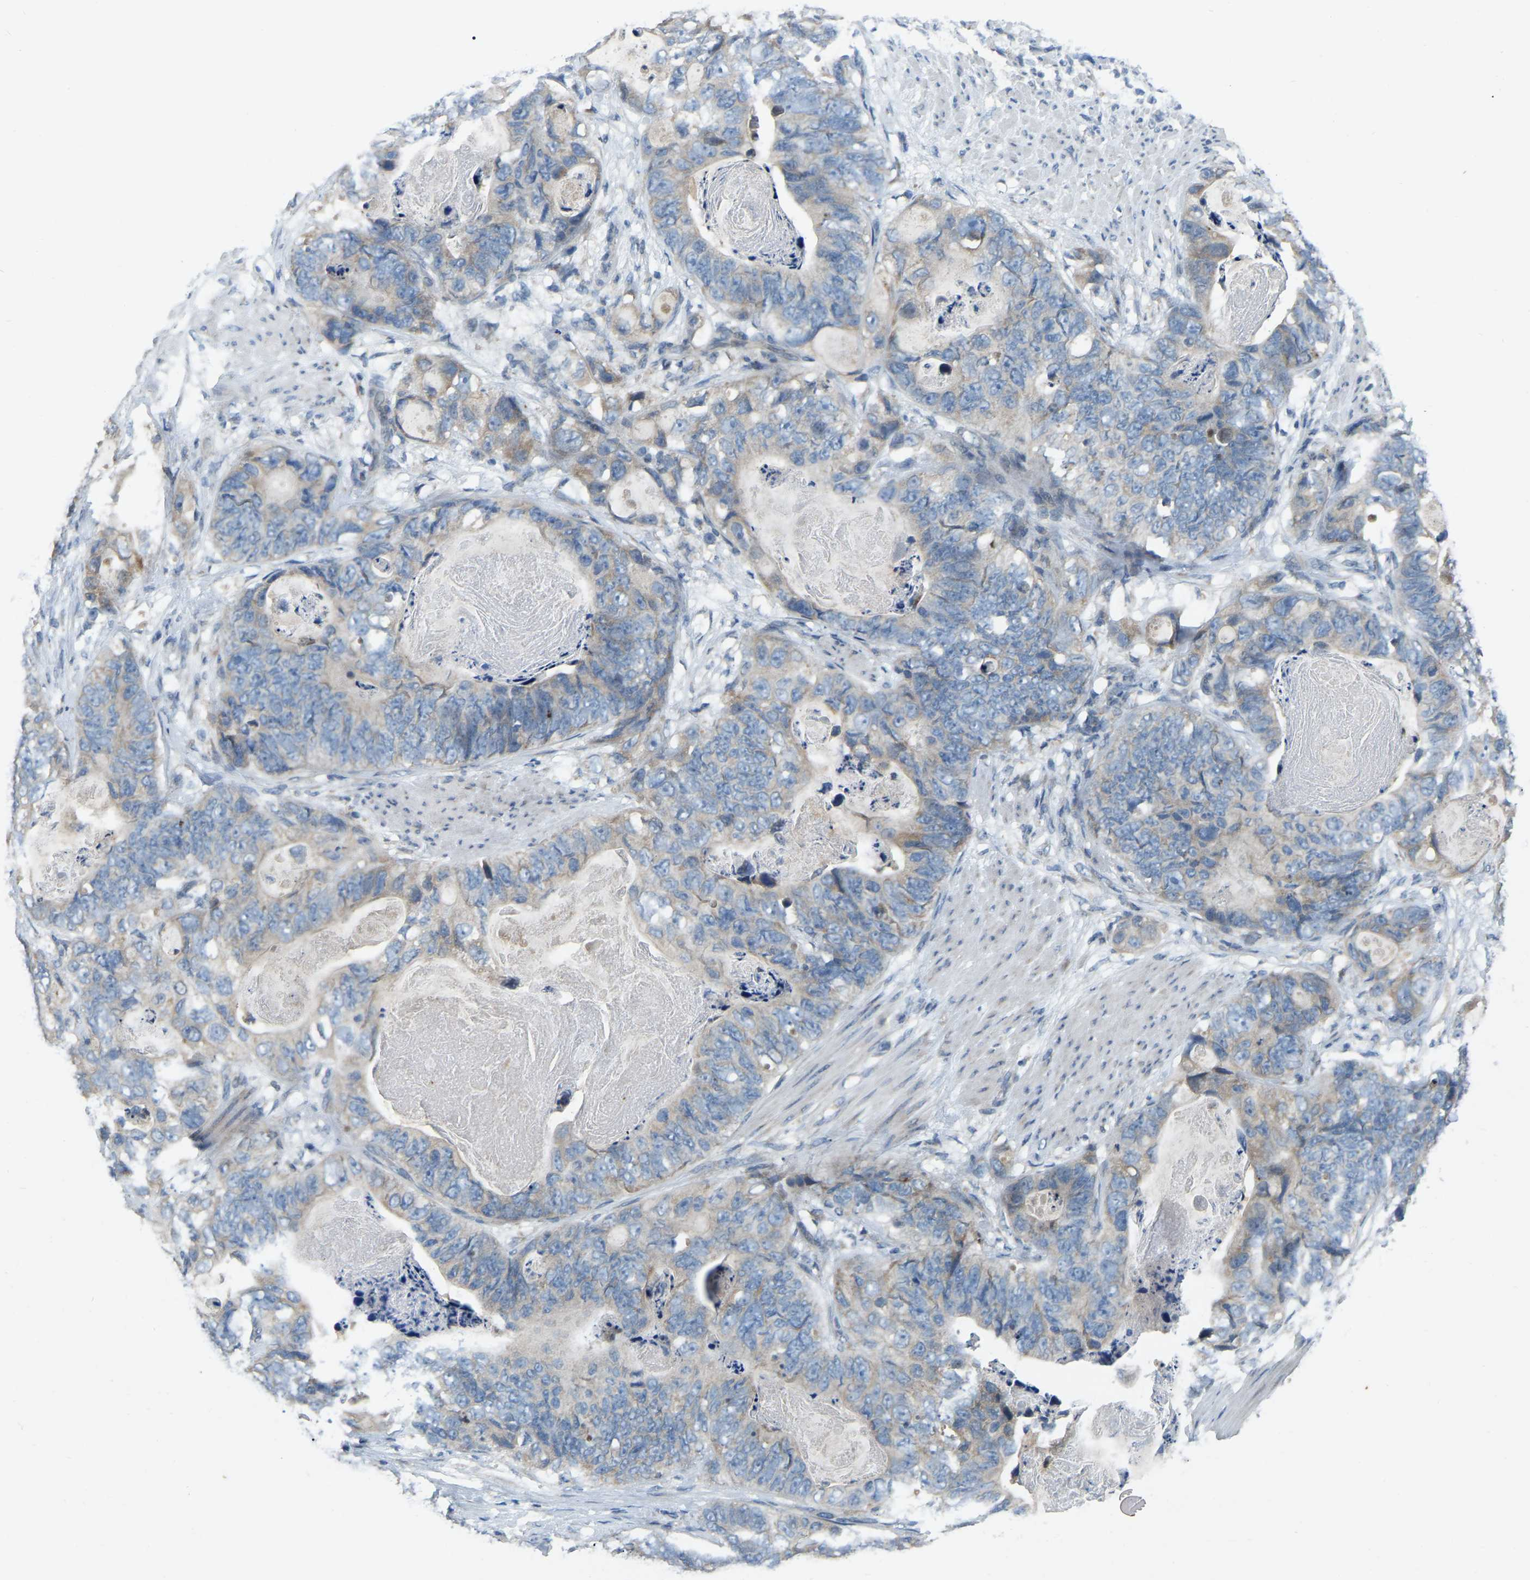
{"staining": {"intensity": "weak", "quantity": ">75%", "location": "cytoplasmic/membranous"}, "tissue": "stomach cancer", "cell_type": "Tumor cells", "image_type": "cancer", "snomed": [{"axis": "morphology", "description": "Adenocarcinoma, NOS"}, {"axis": "topography", "description": "Stomach"}], "caption": "Immunohistochemical staining of stomach cancer (adenocarcinoma) reveals low levels of weak cytoplasmic/membranous positivity in about >75% of tumor cells.", "gene": "PARL", "patient": {"sex": "female", "age": 89}}